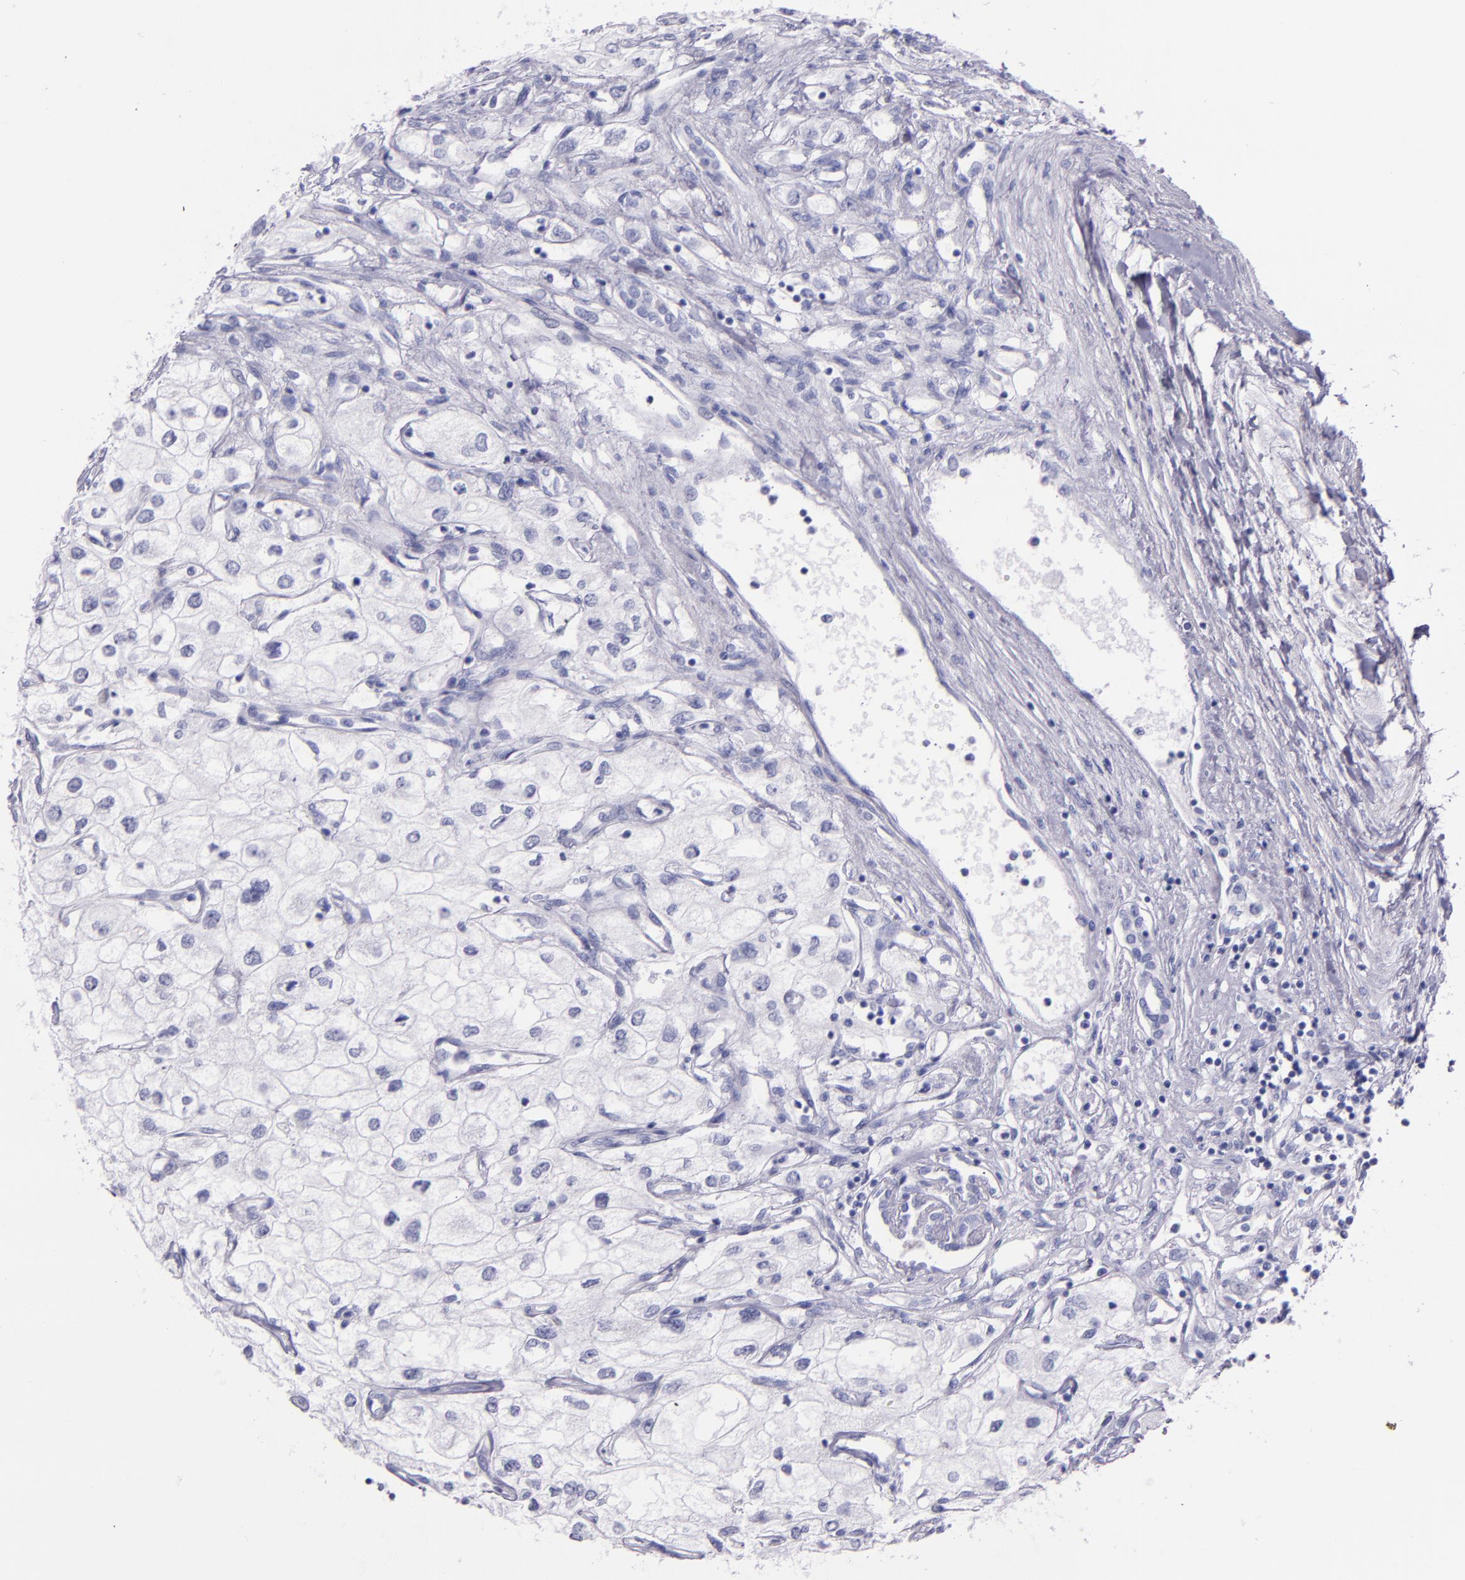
{"staining": {"intensity": "negative", "quantity": "none", "location": "none"}, "tissue": "renal cancer", "cell_type": "Tumor cells", "image_type": "cancer", "snomed": [{"axis": "morphology", "description": "Adenocarcinoma, NOS"}, {"axis": "topography", "description": "Kidney"}], "caption": "Immunohistochemistry (IHC) of human adenocarcinoma (renal) exhibits no positivity in tumor cells.", "gene": "SFTPA2", "patient": {"sex": "male", "age": 57}}